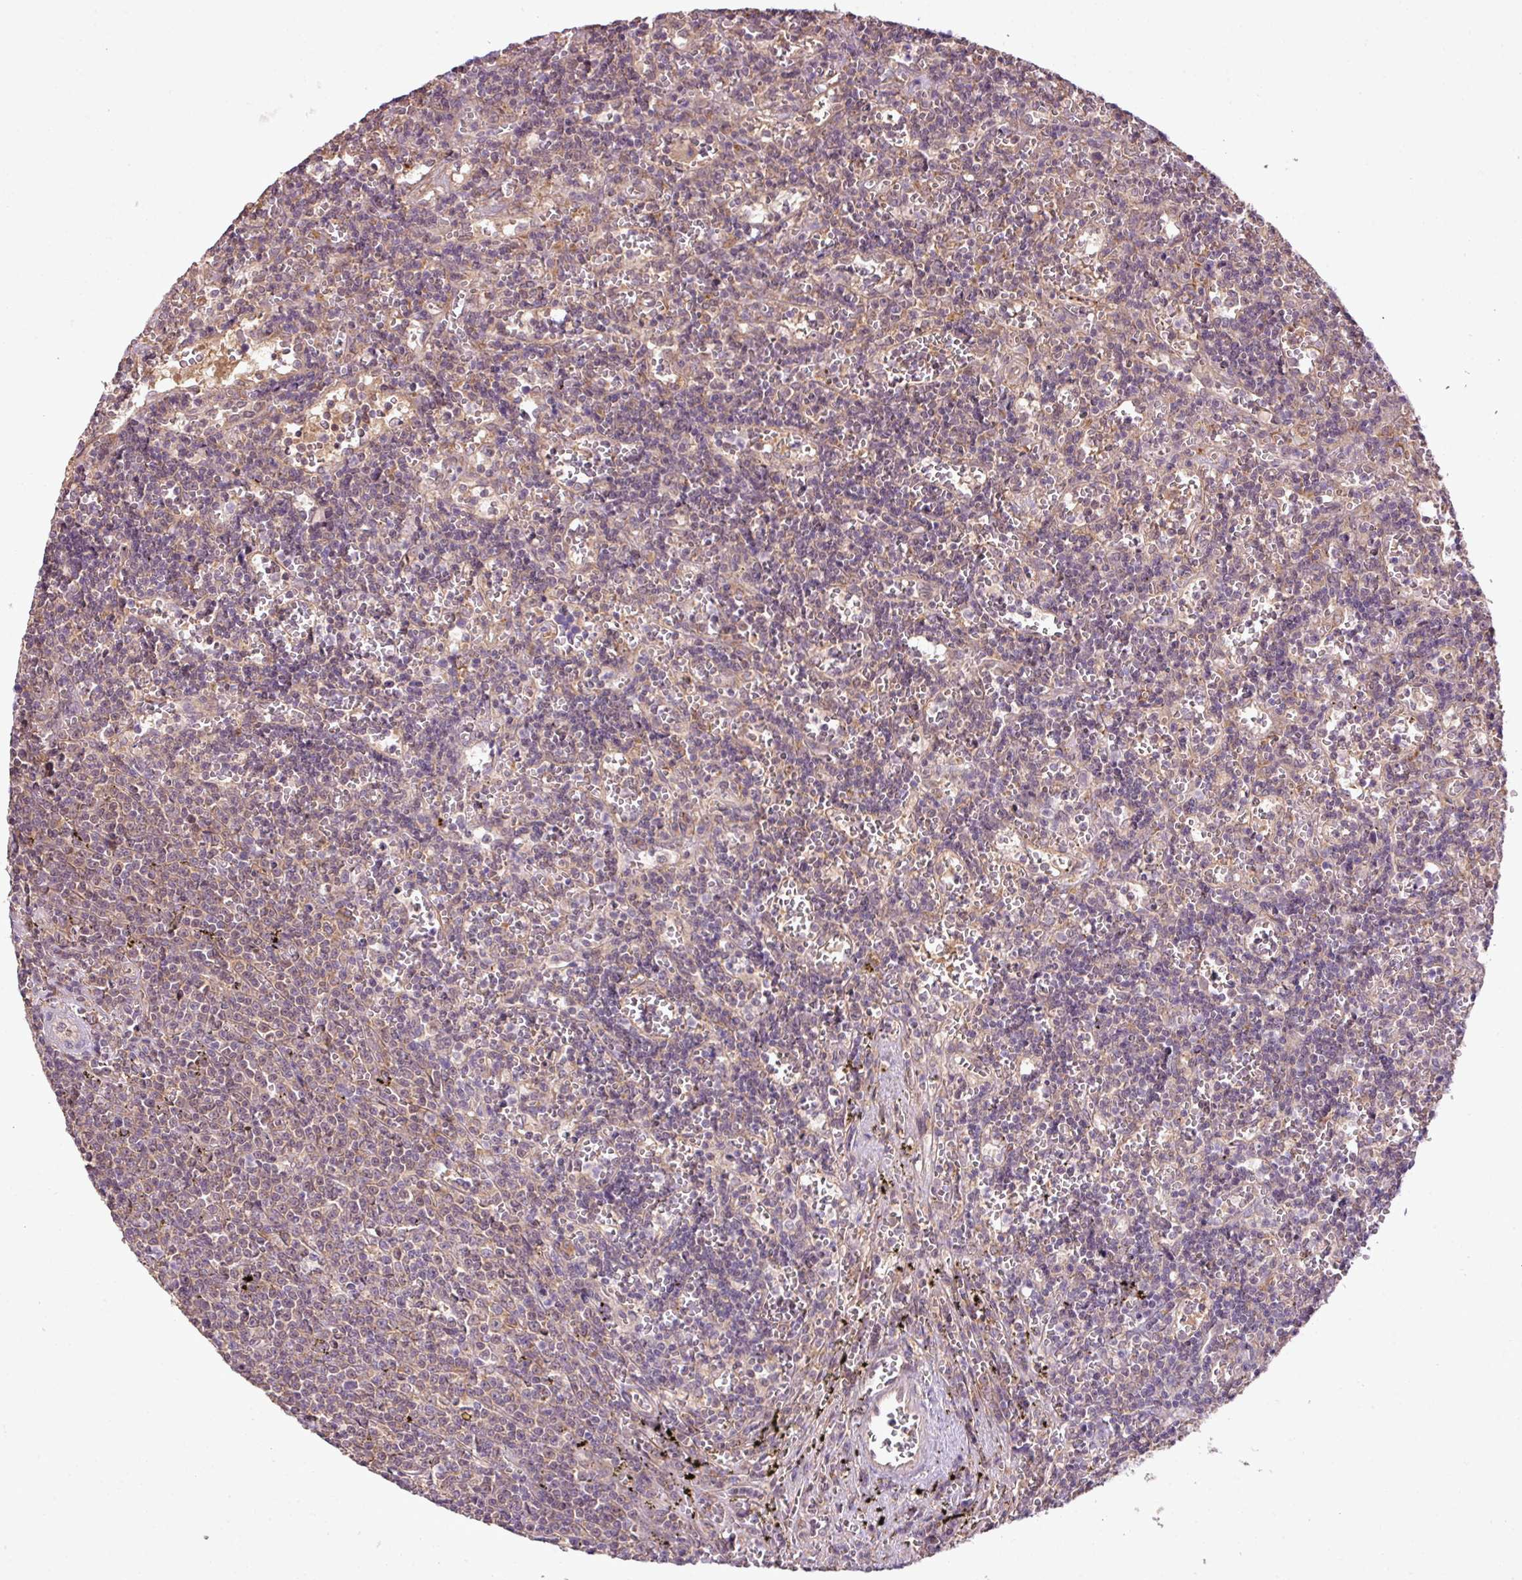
{"staining": {"intensity": "weak", "quantity": "<25%", "location": "cytoplasmic/membranous"}, "tissue": "lymphoma", "cell_type": "Tumor cells", "image_type": "cancer", "snomed": [{"axis": "morphology", "description": "Malignant lymphoma, non-Hodgkin's type, Low grade"}, {"axis": "topography", "description": "Spleen"}], "caption": "IHC of human low-grade malignant lymphoma, non-Hodgkin's type displays no expression in tumor cells. (DAB IHC visualized using brightfield microscopy, high magnification).", "gene": "DNAAF4", "patient": {"sex": "male", "age": 60}}